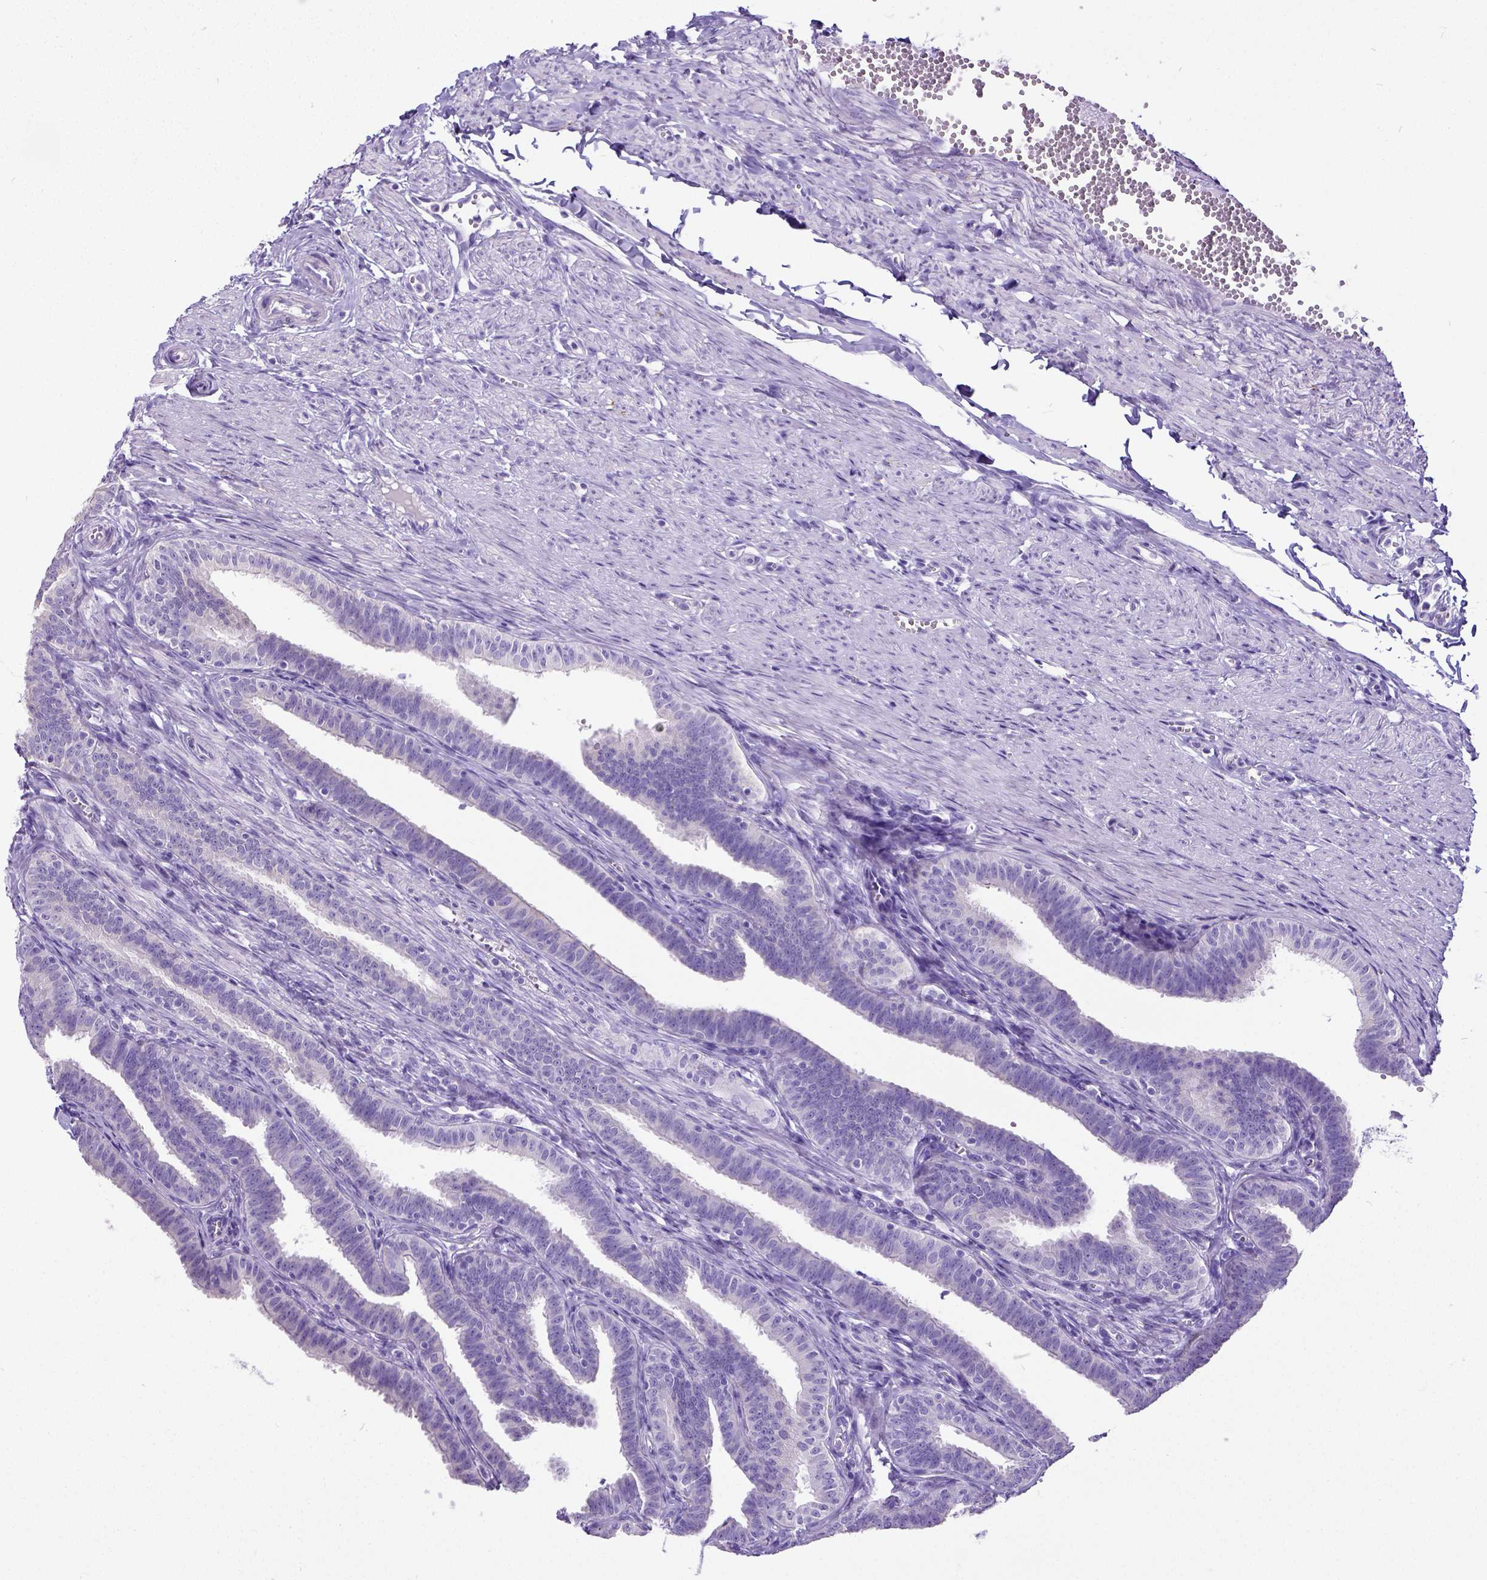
{"staining": {"intensity": "negative", "quantity": "none", "location": "none"}, "tissue": "fallopian tube", "cell_type": "Glandular cells", "image_type": "normal", "snomed": [{"axis": "morphology", "description": "Normal tissue, NOS"}, {"axis": "topography", "description": "Fallopian tube"}], "caption": "Fallopian tube stained for a protein using immunohistochemistry (IHC) shows no positivity glandular cells.", "gene": "SATB2", "patient": {"sex": "female", "age": 25}}